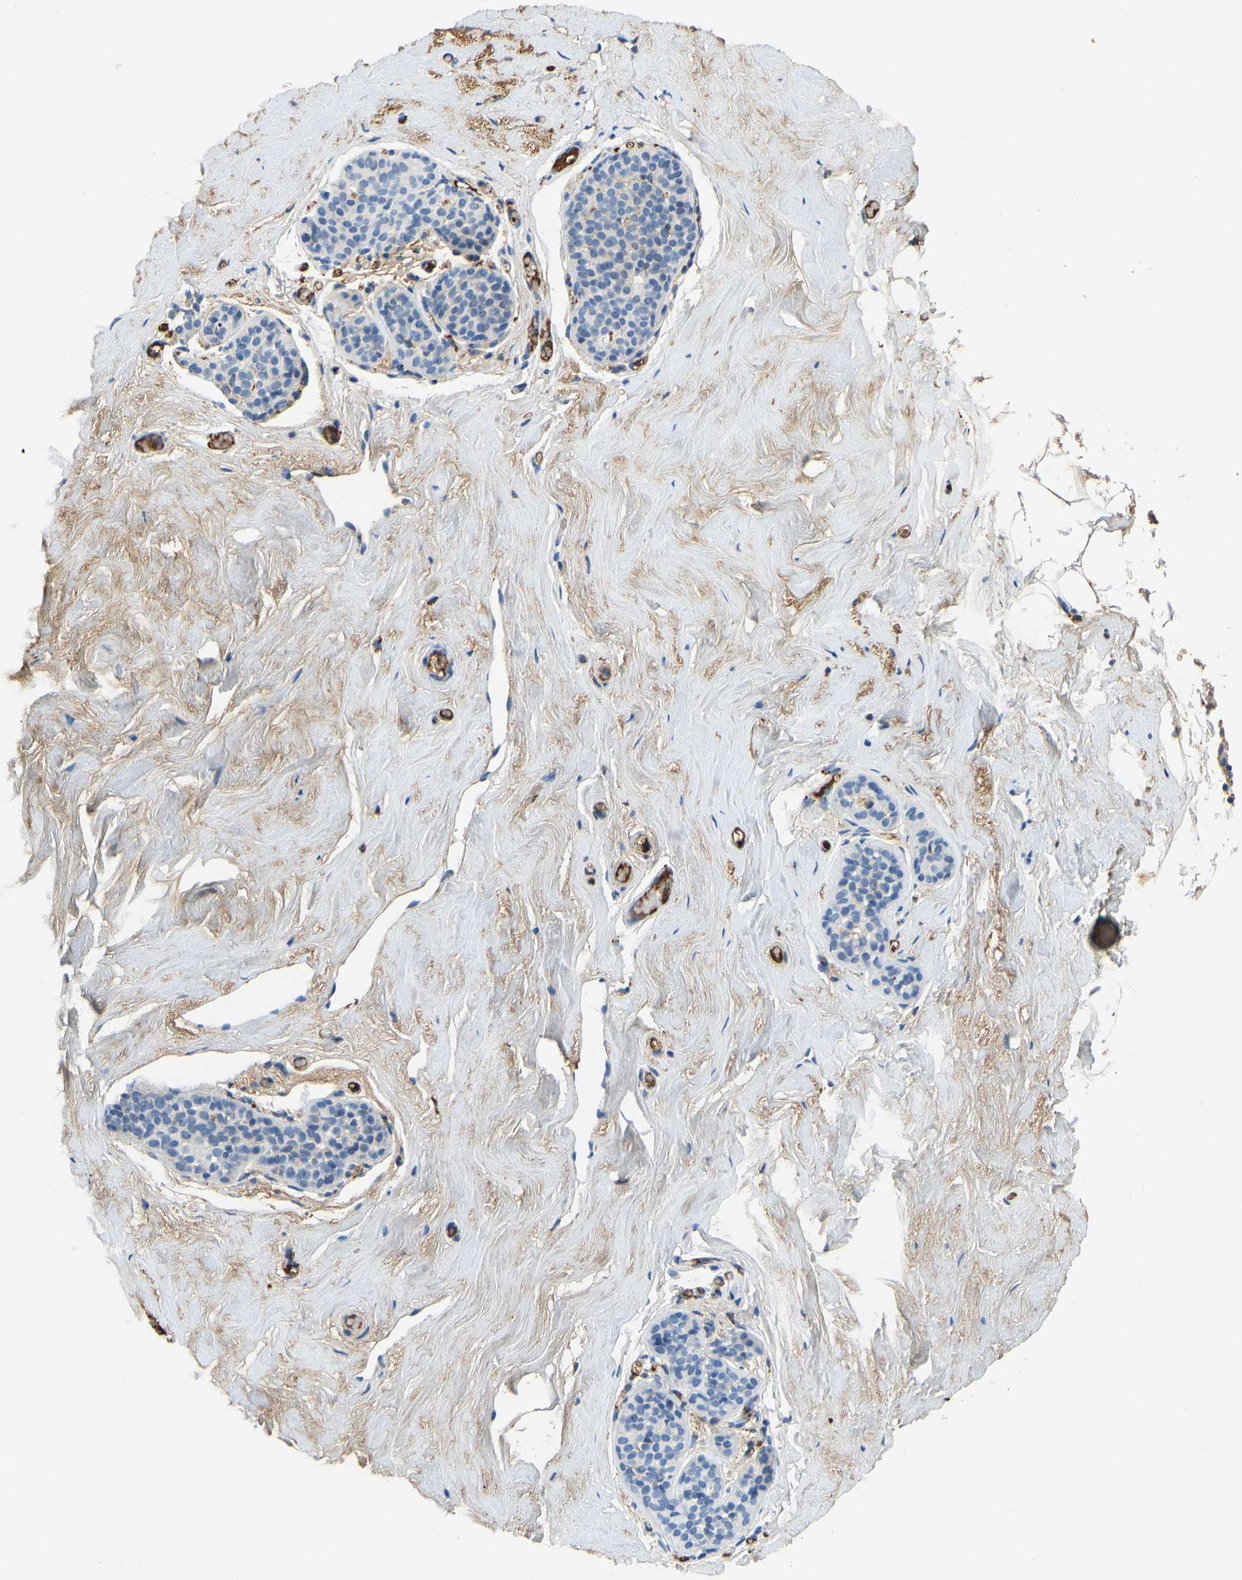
{"staining": {"intensity": "weak", "quantity": "25%-75%", "location": "cytoplasmic/membranous"}, "tissue": "breast", "cell_type": "Adipocytes", "image_type": "normal", "snomed": [{"axis": "morphology", "description": "Normal tissue, NOS"}, {"axis": "topography", "description": "Breast"}], "caption": "There is low levels of weak cytoplasmic/membranous positivity in adipocytes of unremarkable breast, as demonstrated by immunohistochemical staining (brown color).", "gene": "THBS4", "patient": {"sex": "female", "age": 75}}